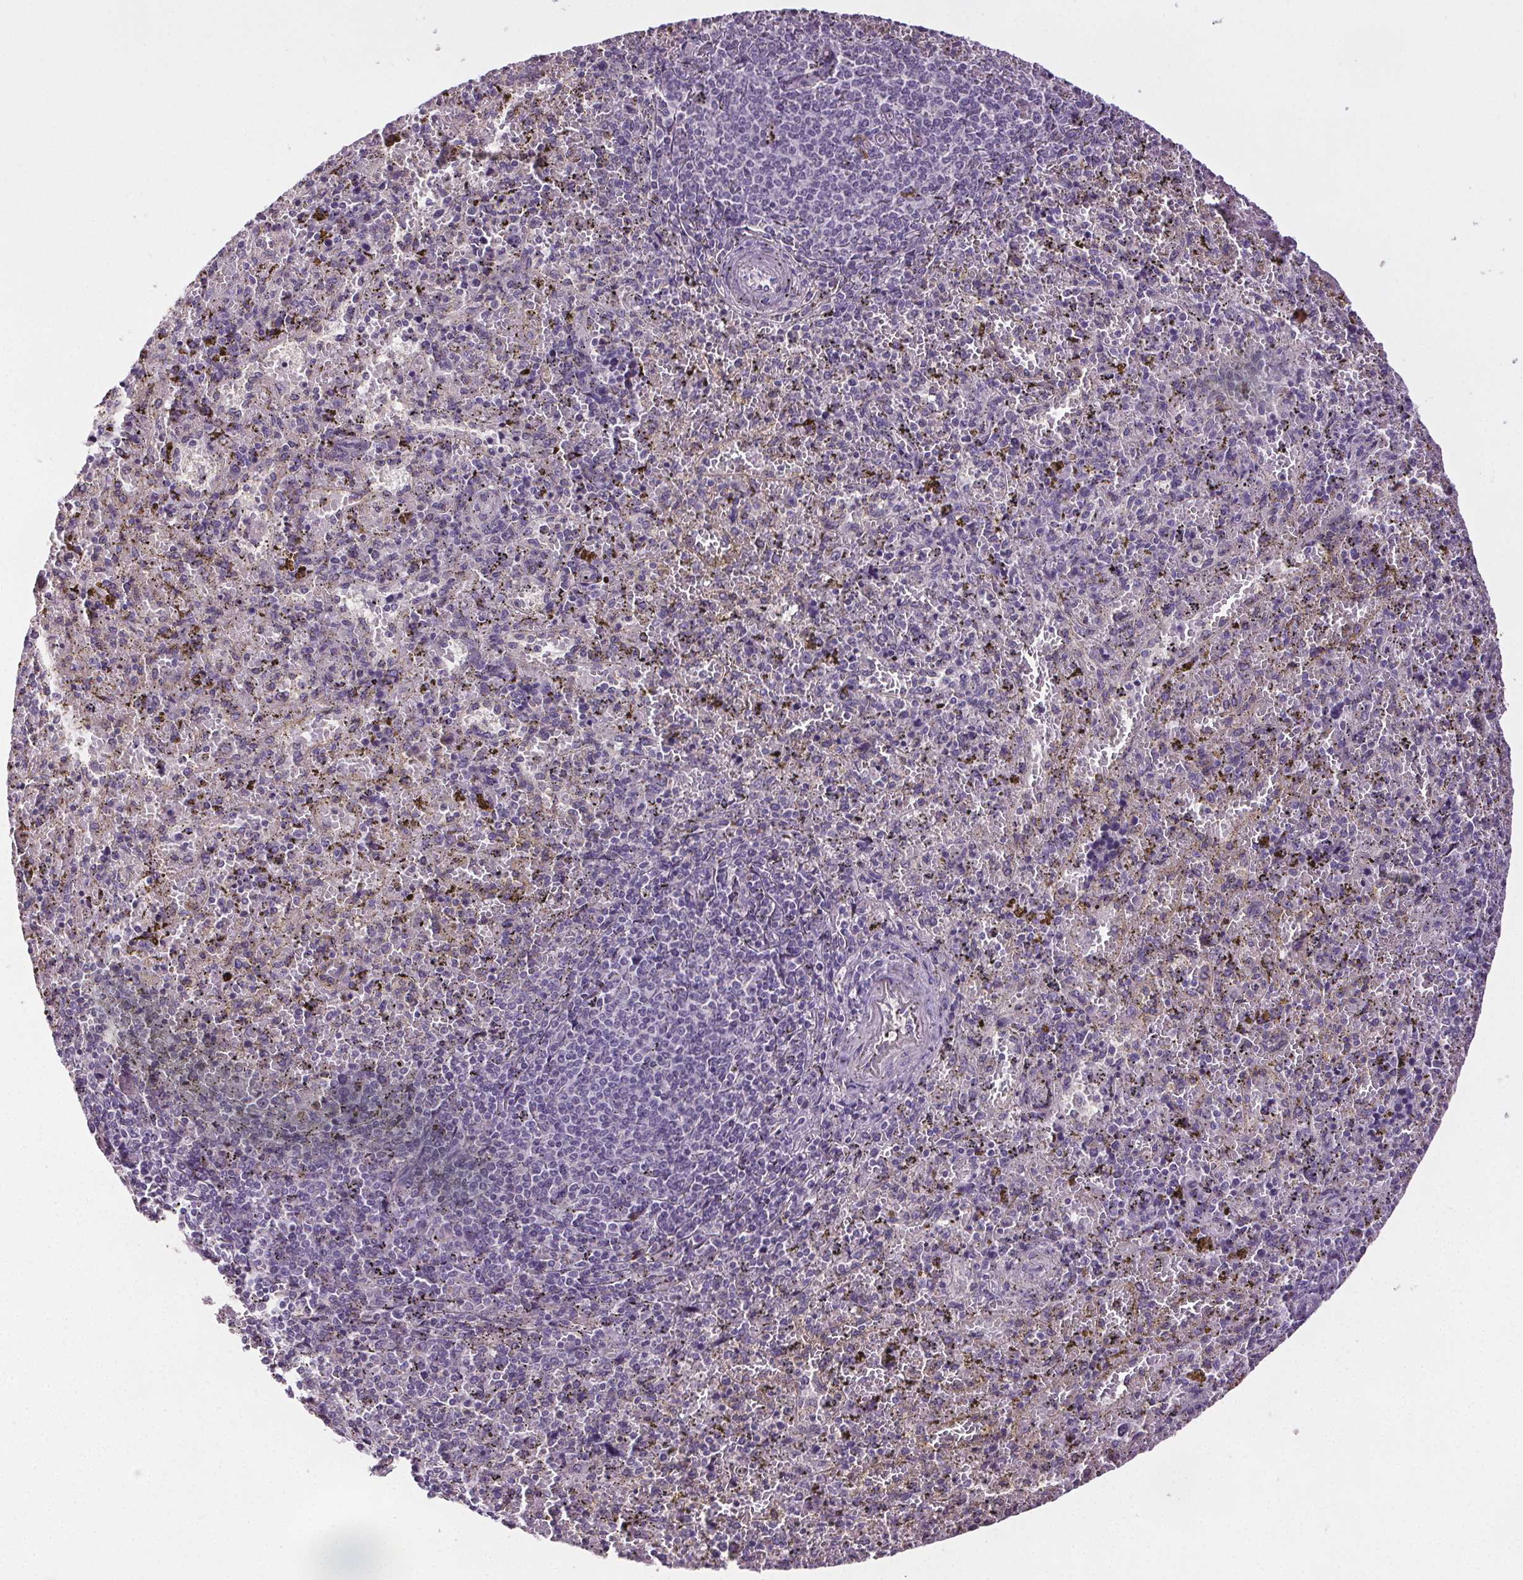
{"staining": {"intensity": "negative", "quantity": "none", "location": "none"}, "tissue": "spleen", "cell_type": "Cells in red pulp", "image_type": "normal", "snomed": [{"axis": "morphology", "description": "Normal tissue, NOS"}, {"axis": "topography", "description": "Spleen"}], "caption": "Immunohistochemical staining of unremarkable spleen shows no significant expression in cells in red pulp.", "gene": "GPIHBP1", "patient": {"sex": "female", "age": 50}}